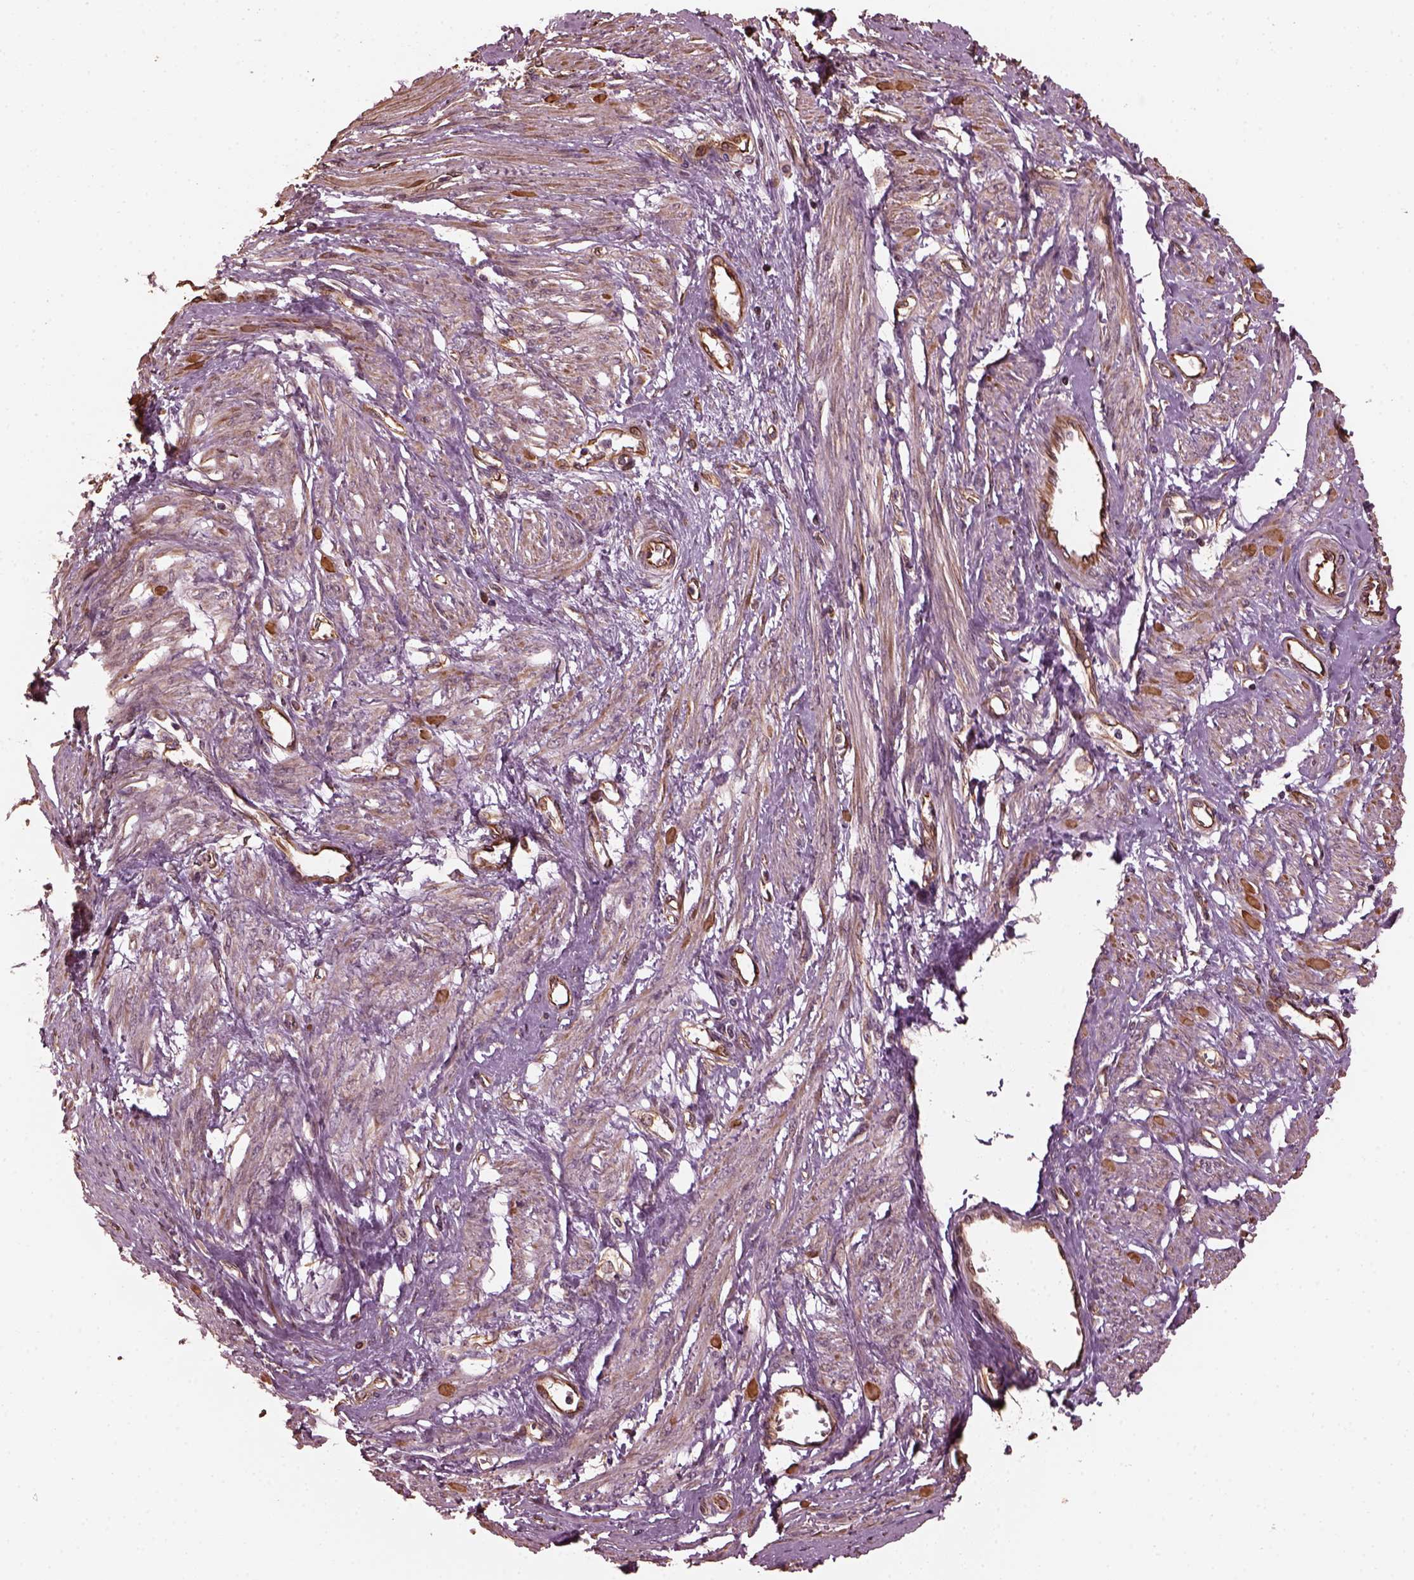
{"staining": {"intensity": "weak", "quantity": "25%-75%", "location": "cytoplasmic/membranous"}, "tissue": "smooth muscle", "cell_type": "Smooth muscle cells", "image_type": "normal", "snomed": [{"axis": "morphology", "description": "Normal tissue, NOS"}, {"axis": "topography", "description": "Smooth muscle"}, {"axis": "topography", "description": "Uterus"}], "caption": "An IHC histopathology image of normal tissue is shown. Protein staining in brown highlights weak cytoplasmic/membranous positivity in smooth muscle within smooth muscle cells.", "gene": "GTPBP1", "patient": {"sex": "female", "age": 39}}